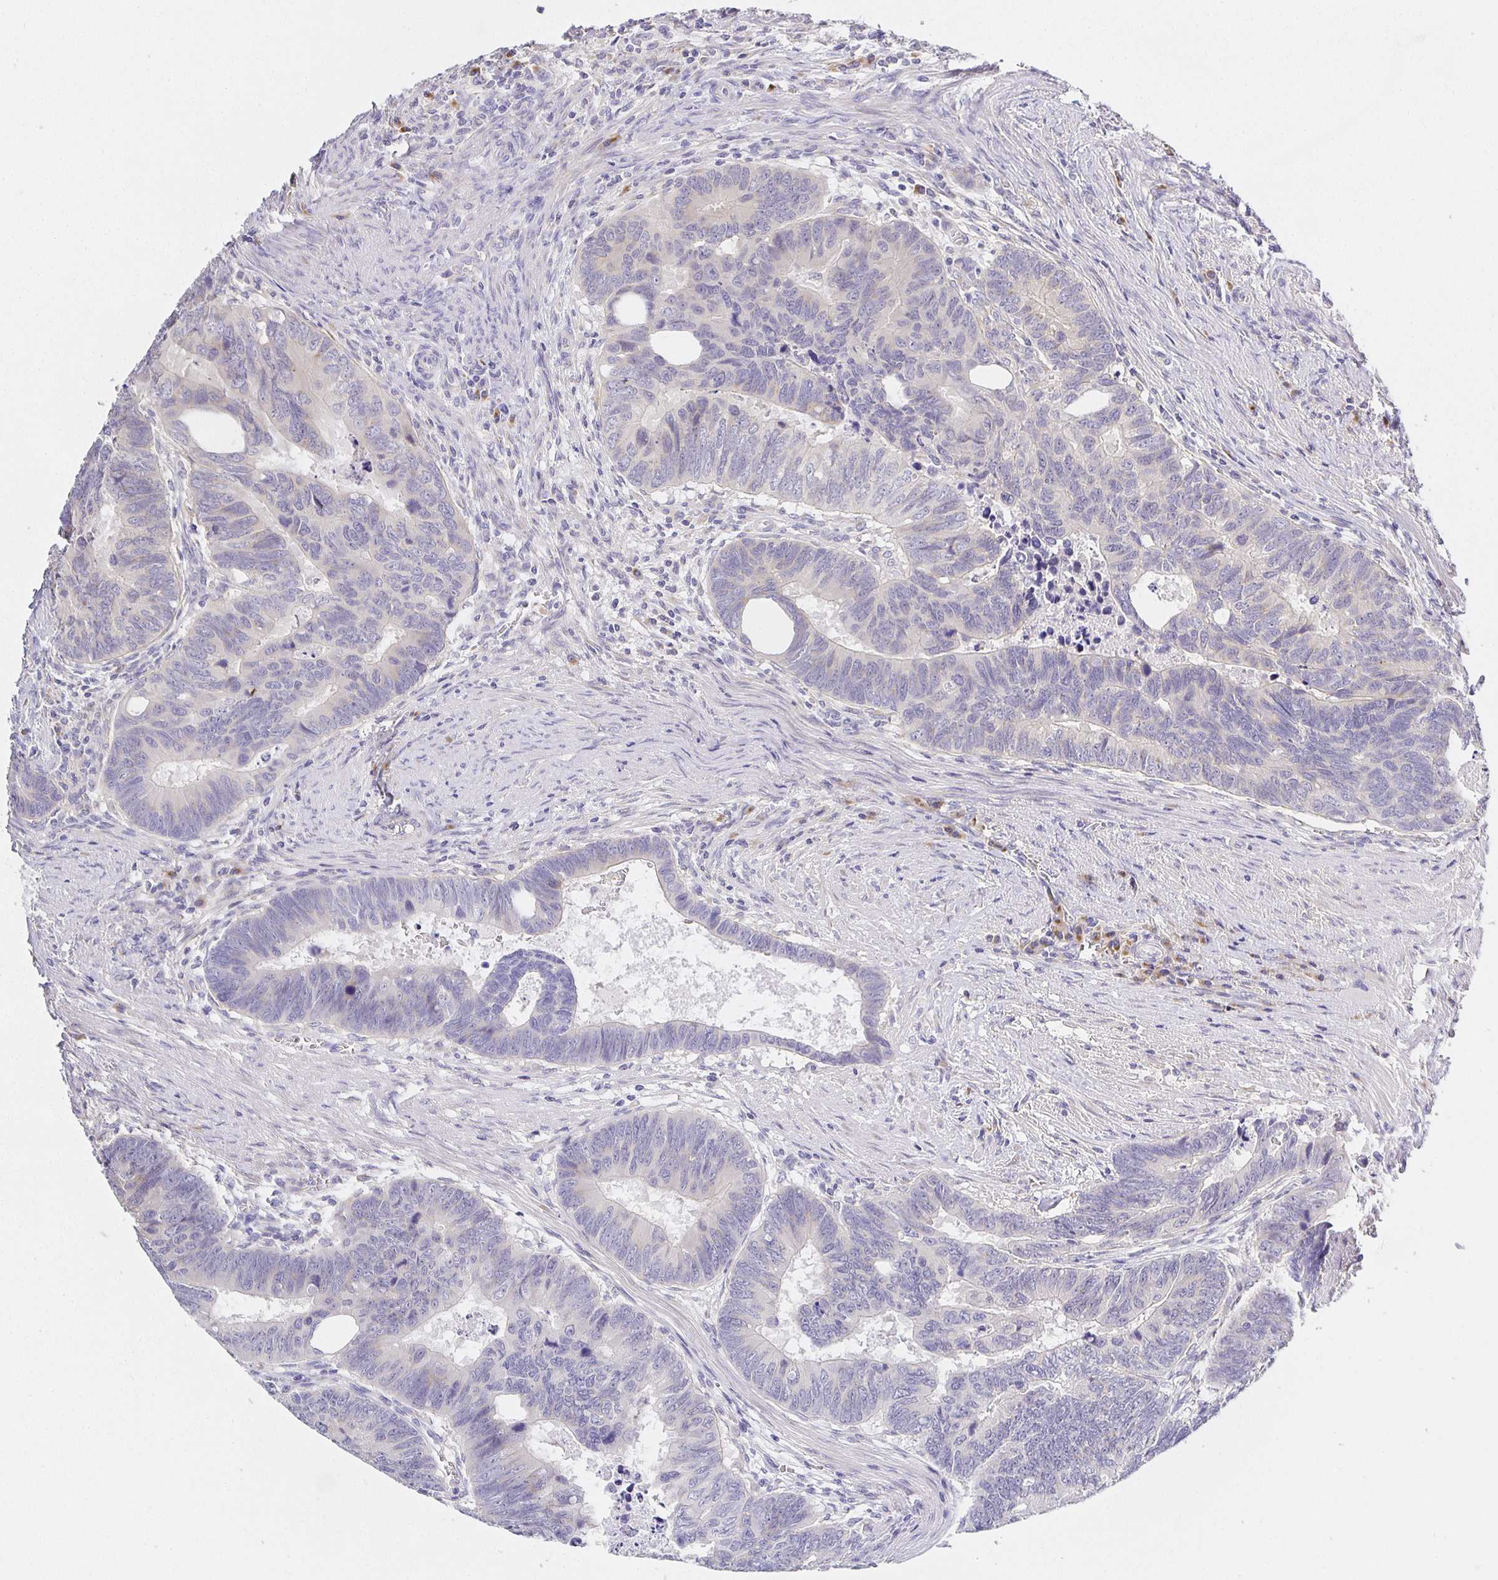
{"staining": {"intensity": "negative", "quantity": "none", "location": "none"}, "tissue": "colorectal cancer", "cell_type": "Tumor cells", "image_type": "cancer", "snomed": [{"axis": "morphology", "description": "Adenocarcinoma, NOS"}, {"axis": "topography", "description": "Colon"}], "caption": "DAB (3,3'-diaminobenzidine) immunohistochemical staining of human colorectal adenocarcinoma demonstrates no significant staining in tumor cells.", "gene": "OPALIN", "patient": {"sex": "male", "age": 62}}